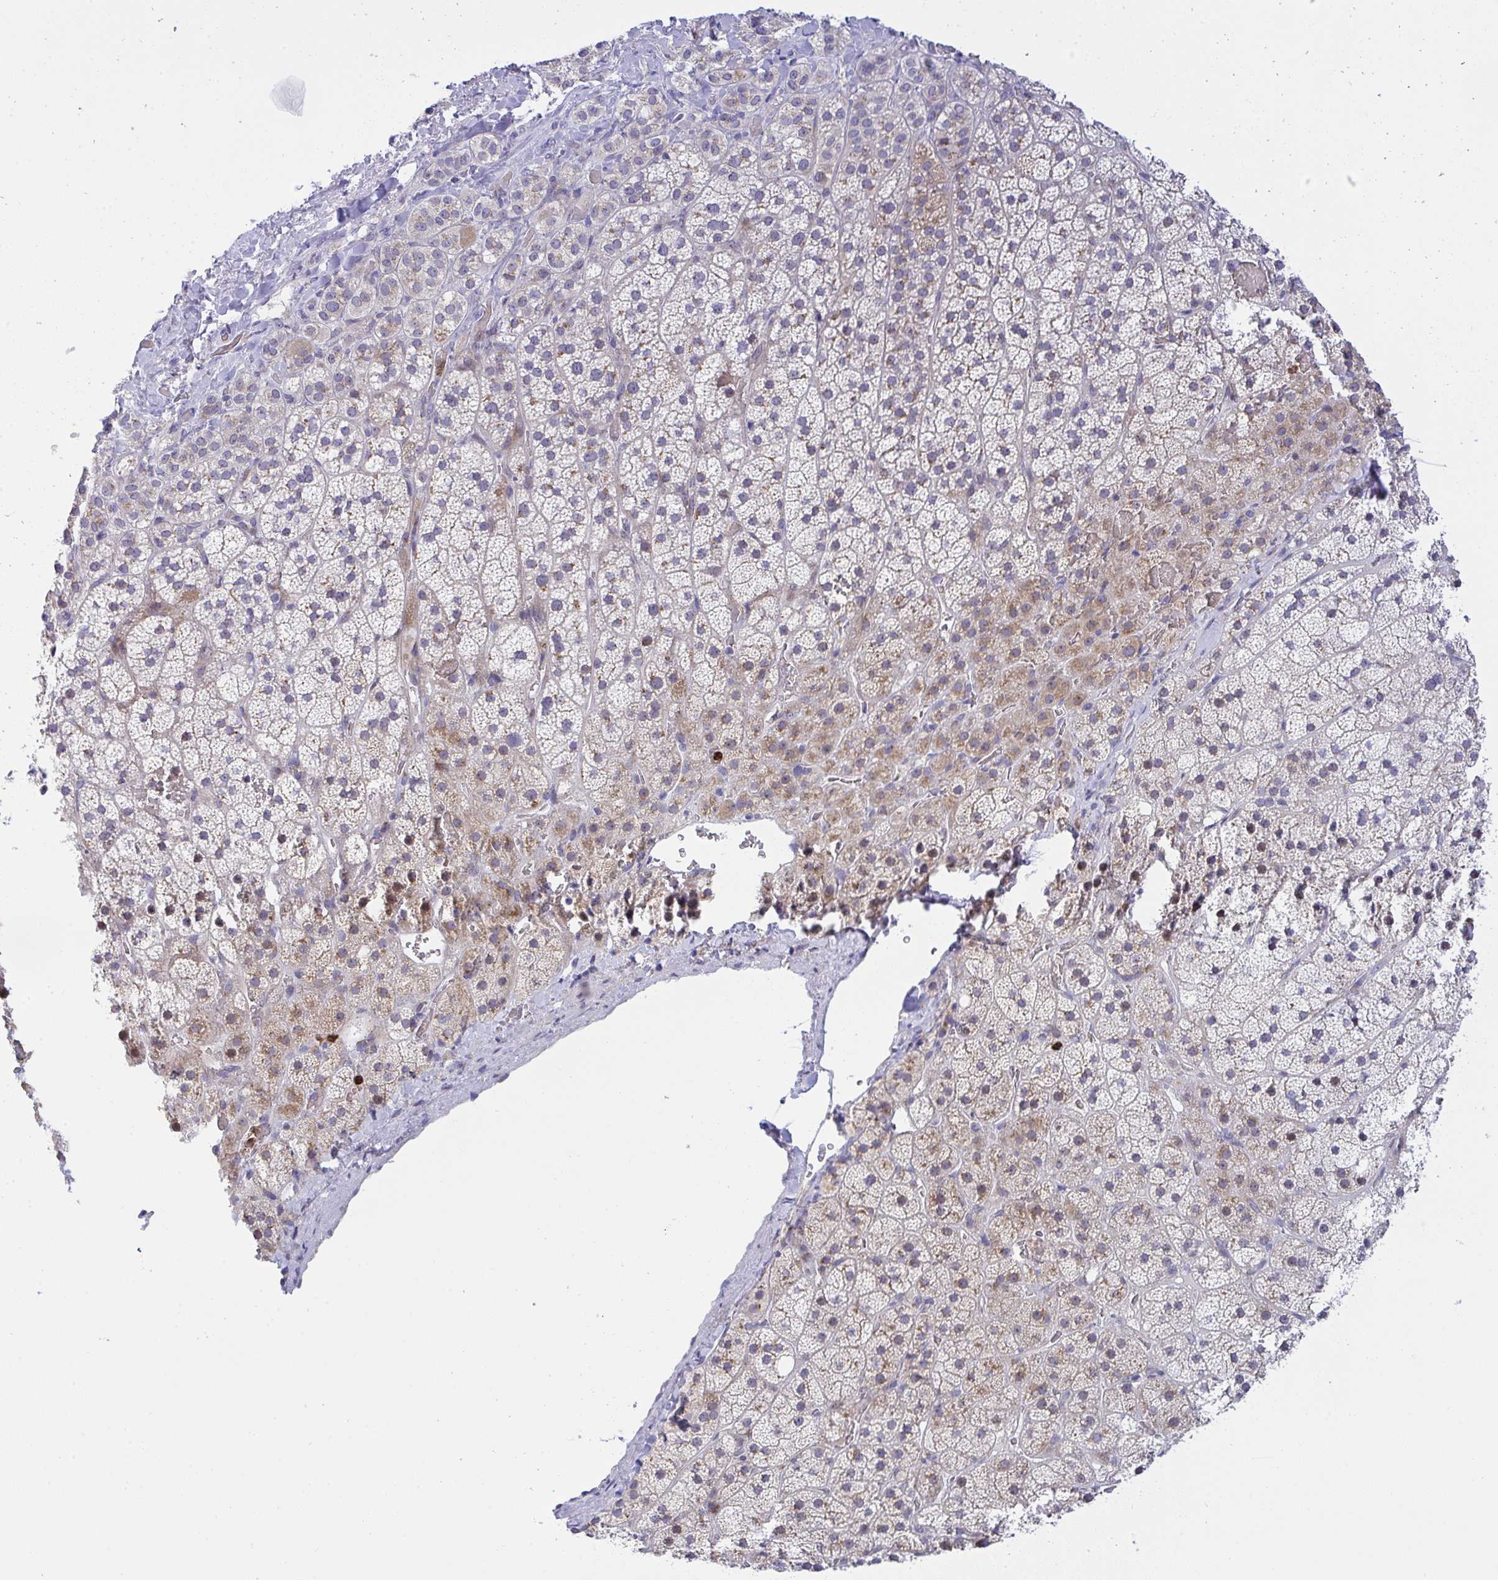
{"staining": {"intensity": "moderate", "quantity": "<25%", "location": "cytoplasmic/membranous"}, "tissue": "adrenal gland", "cell_type": "Glandular cells", "image_type": "normal", "snomed": [{"axis": "morphology", "description": "Normal tissue, NOS"}, {"axis": "topography", "description": "Adrenal gland"}], "caption": "This image reveals immunohistochemistry (IHC) staining of unremarkable adrenal gland, with low moderate cytoplasmic/membranous staining in about <25% of glandular cells.", "gene": "ZNF554", "patient": {"sex": "male", "age": 57}}